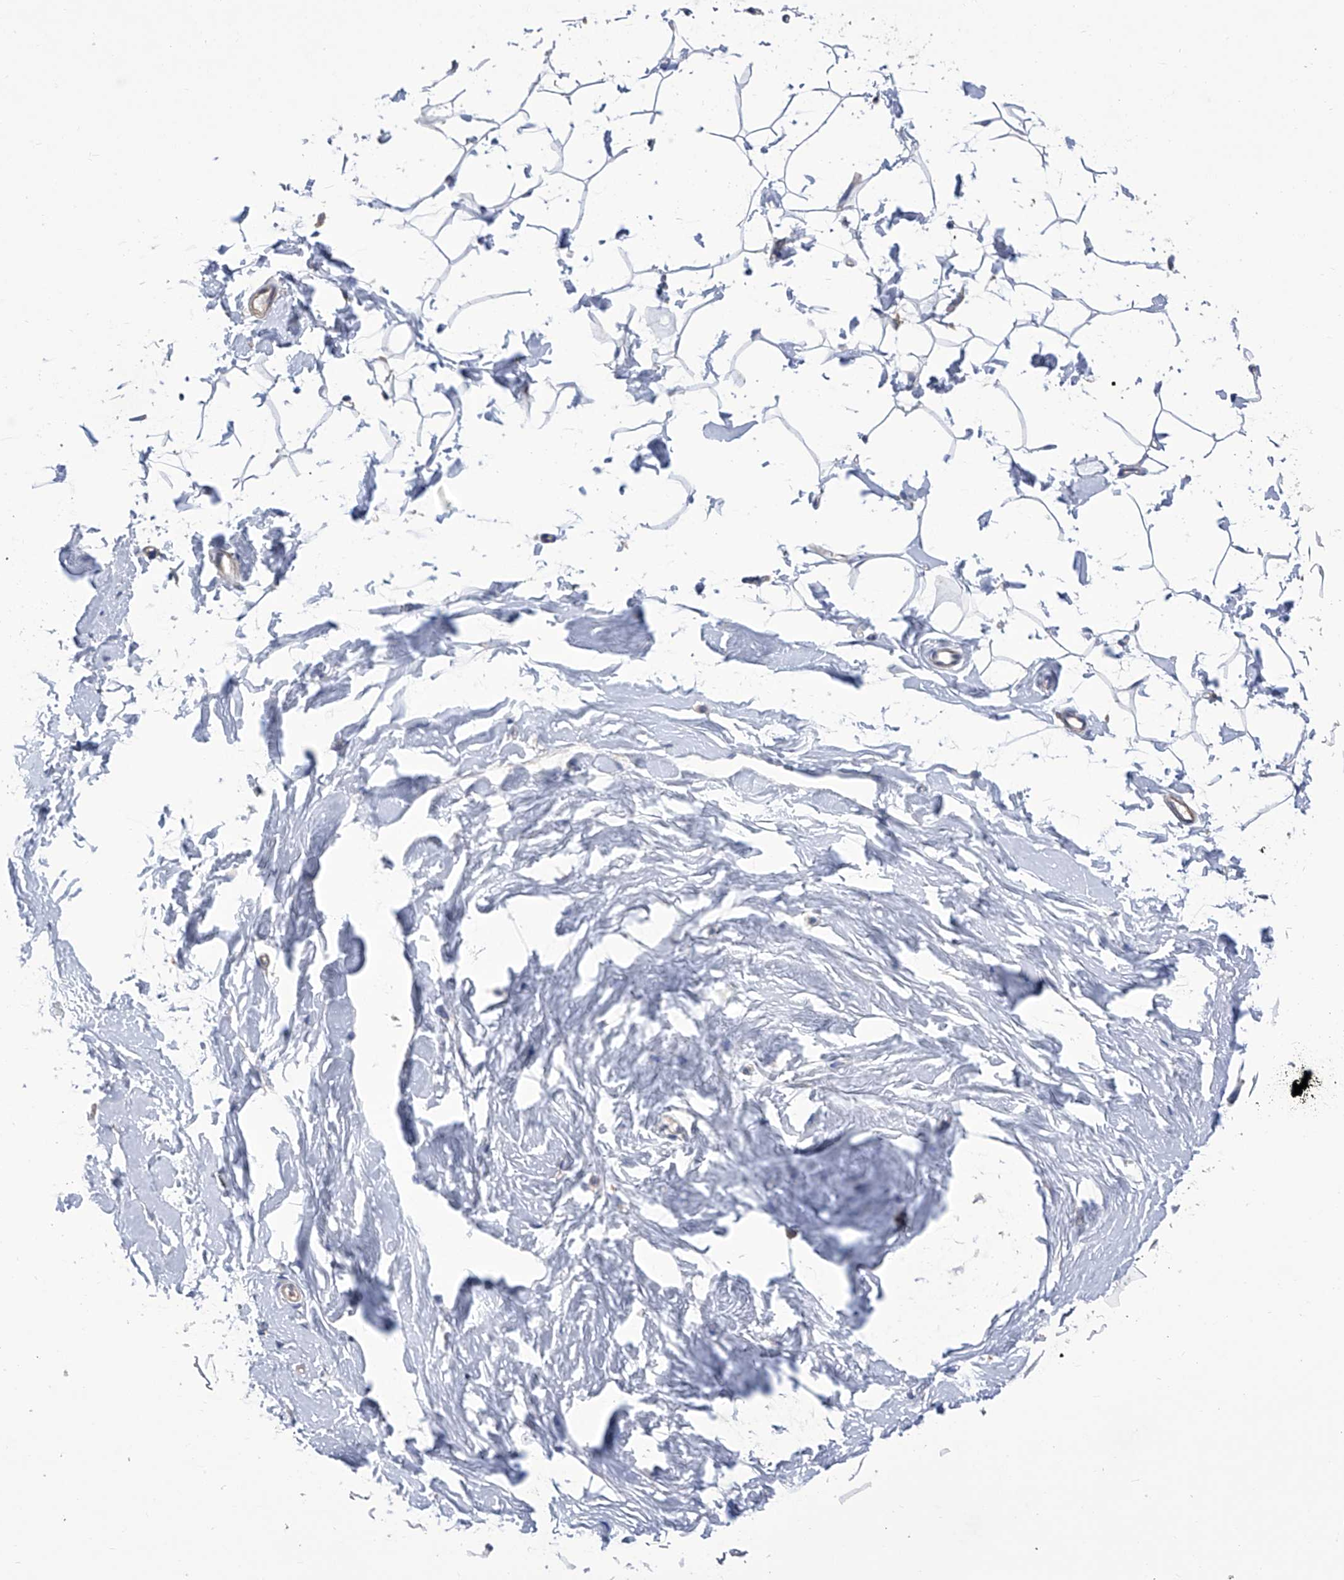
{"staining": {"intensity": "negative", "quantity": "none", "location": "none"}, "tissue": "adipose tissue", "cell_type": "Adipocytes", "image_type": "normal", "snomed": [{"axis": "morphology", "description": "Normal tissue, NOS"}, {"axis": "topography", "description": "Breast"}], "caption": "An immunohistochemistry histopathology image of benign adipose tissue is shown. There is no staining in adipocytes of adipose tissue. (DAB immunohistochemistry (IHC), high magnification).", "gene": "SMS", "patient": {"sex": "female", "age": 23}}